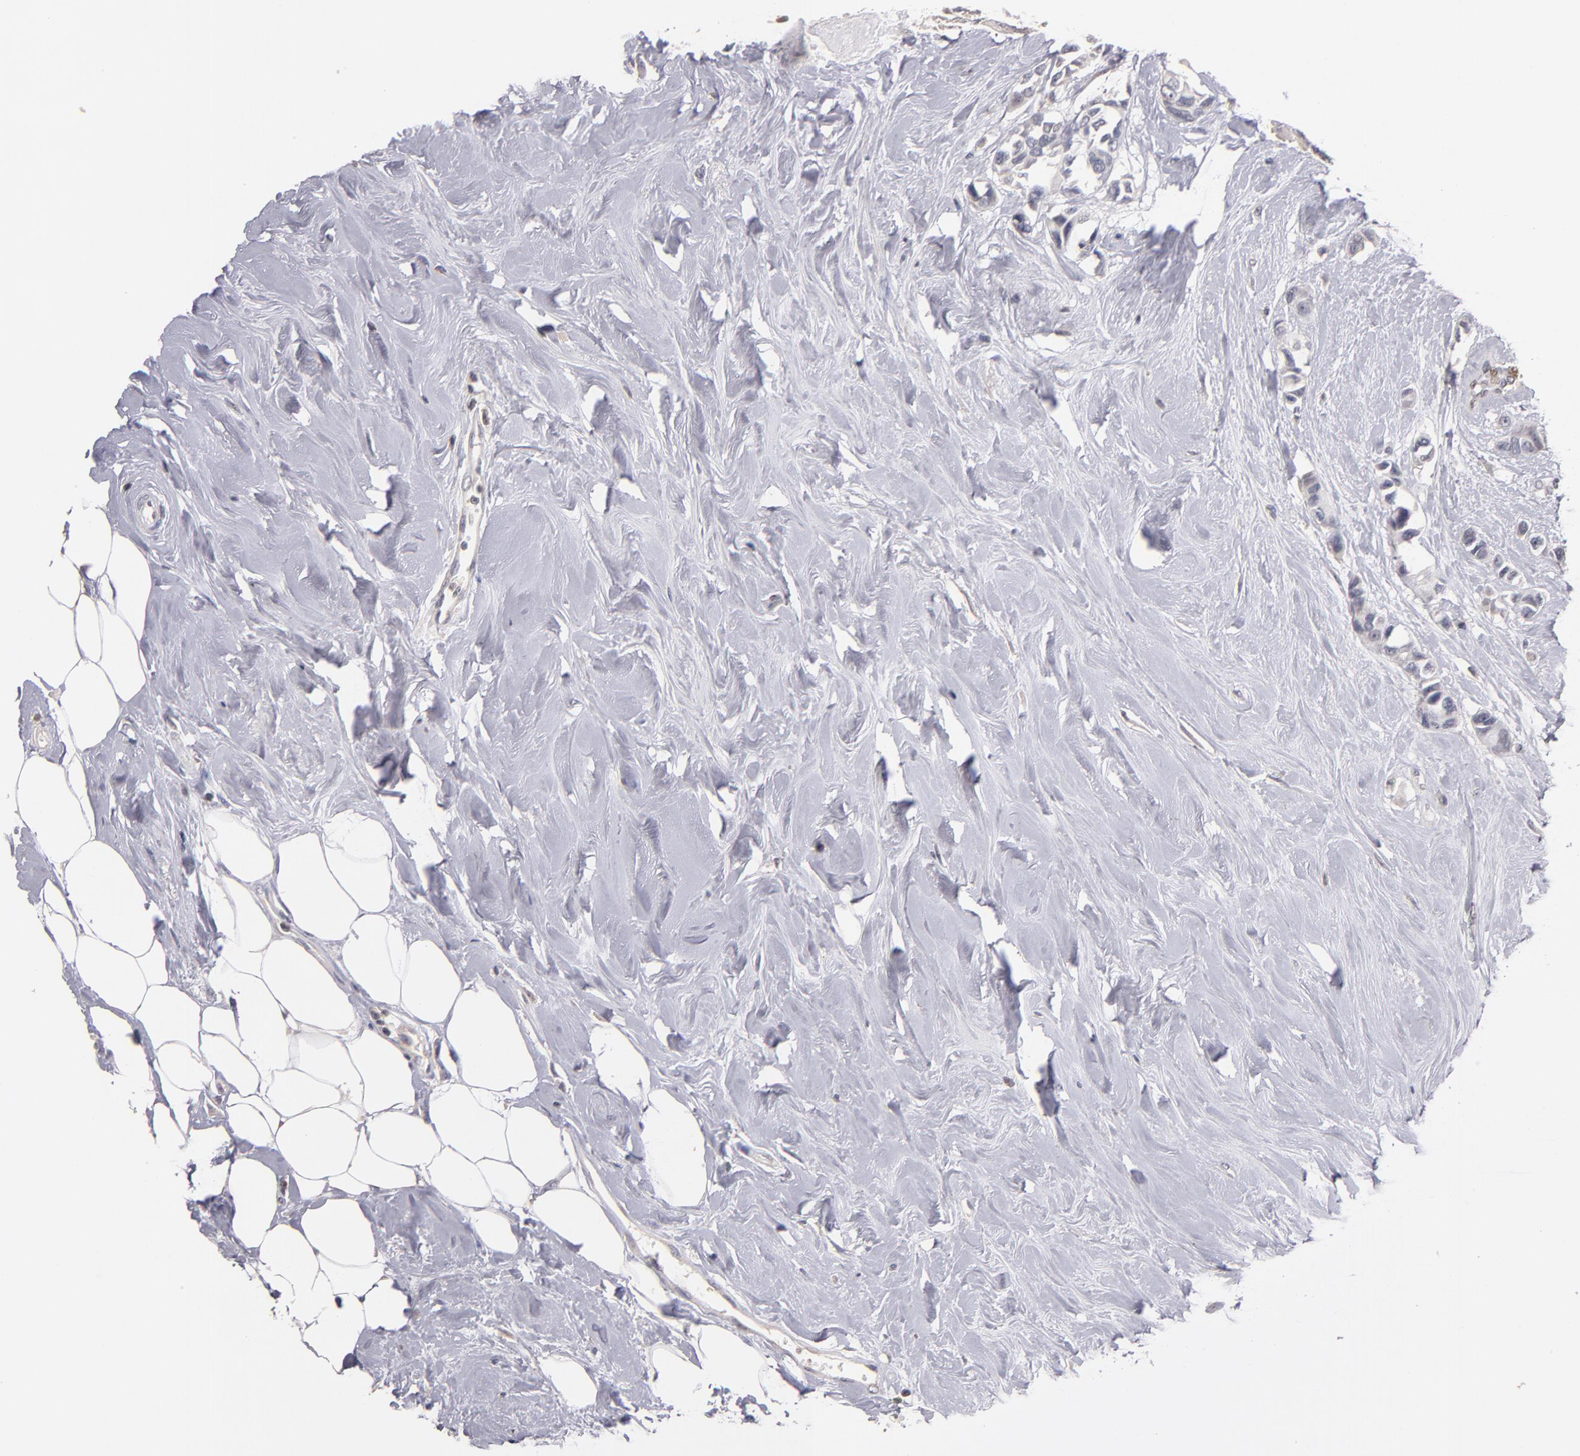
{"staining": {"intensity": "negative", "quantity": "none", "location": "none"}, "tissue": "breast cancer", "cell_type": "Tumor cells", "image_type": "cancer", "snomed": [{"axis": "morphology", "description": "Duct carcinoma"}, {"axis": "topography", "description": "Breast"}], "caption": "DAB (3,3'-diaminobenzidine) immunohistochemical staining of breast cancer (infiltrating ductal carcinoma) shows no significant staining in tumor cells.", "gene": "SOX10", "patient": {"sex": "female", "age": 51}}